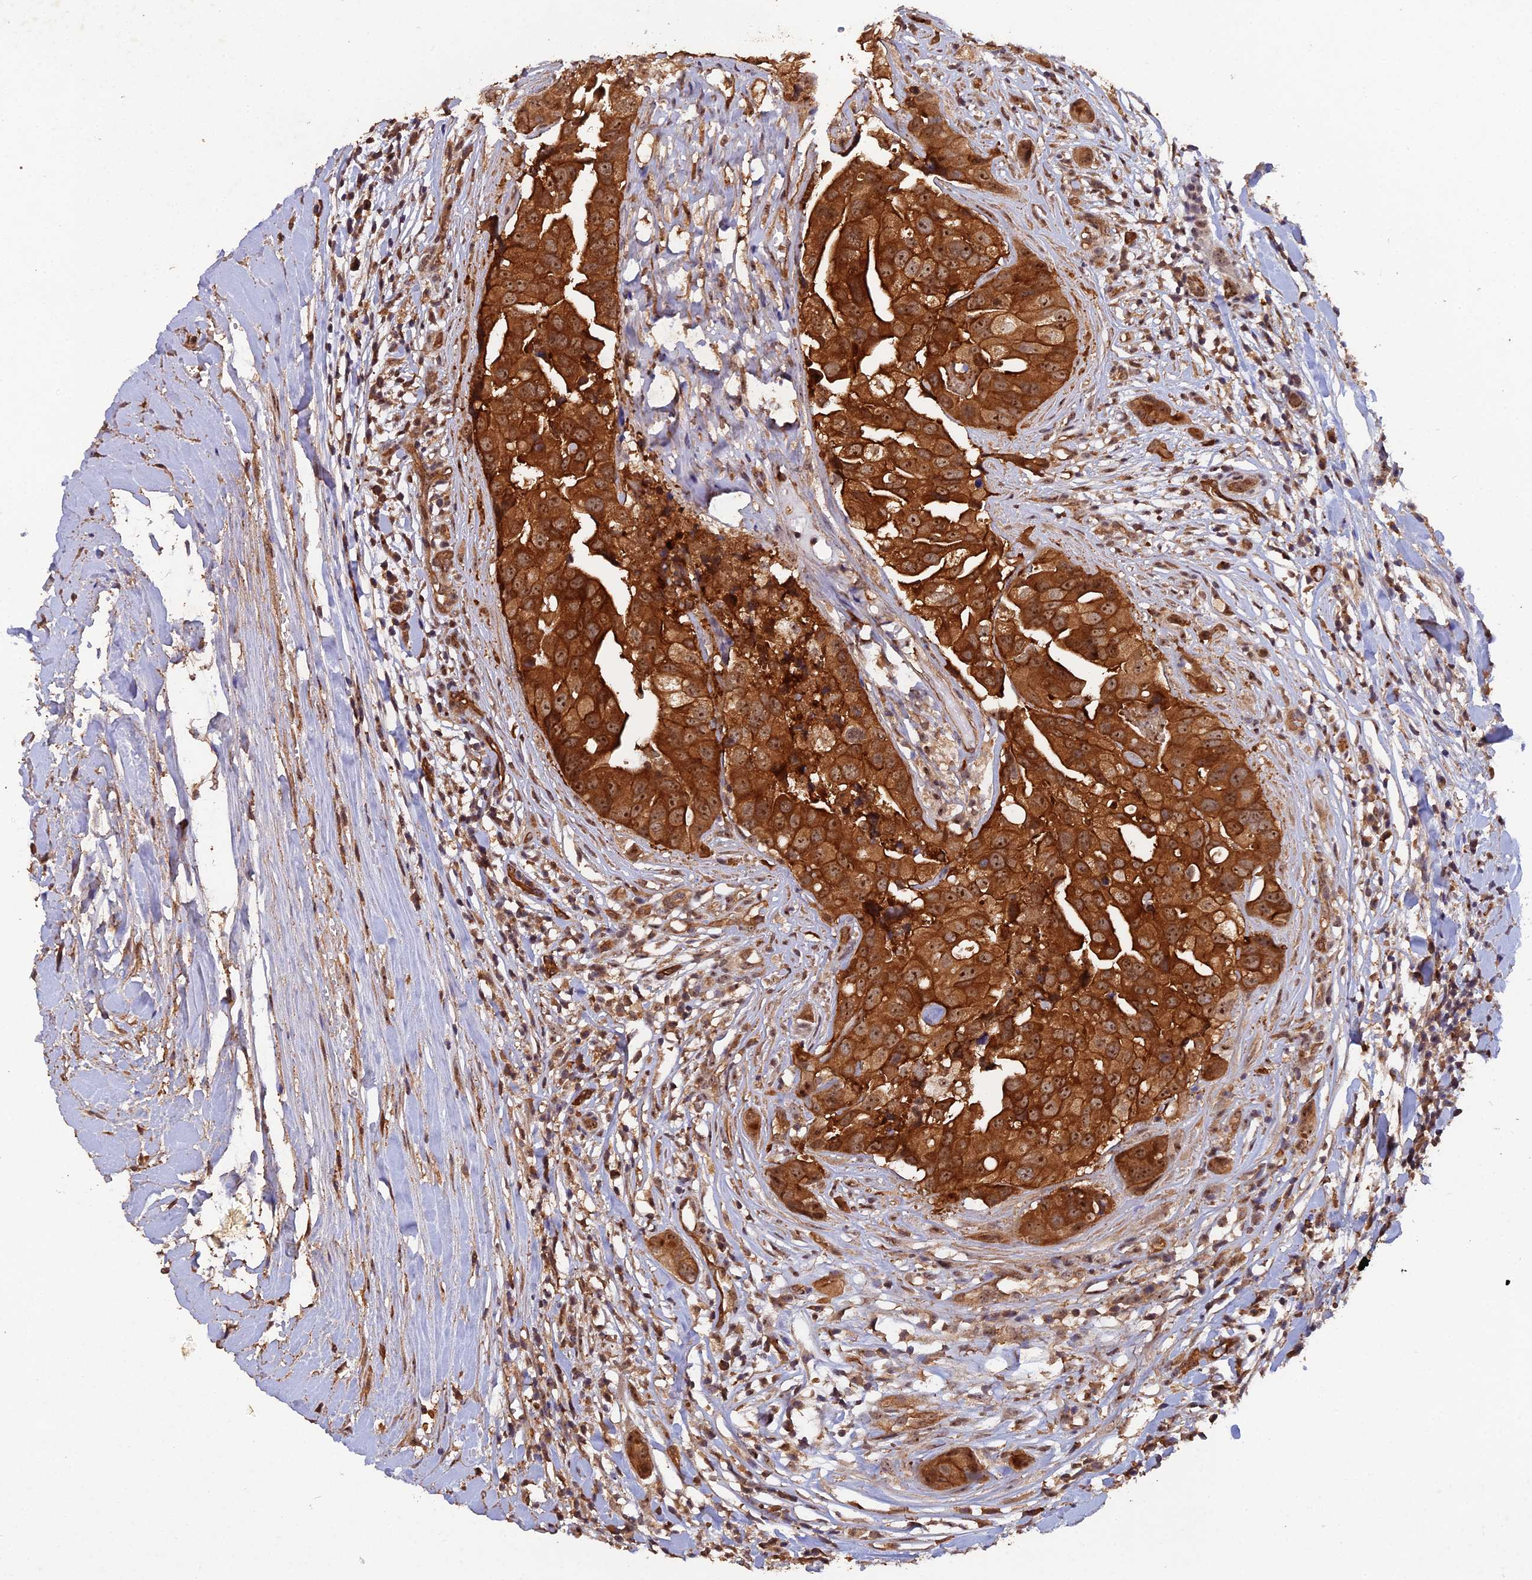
{"staining": {"intensity": "strong", "quantity": ">75%", "location": "cytoplasmic/membranous,nuclear"}, "tissue": "head and neck cancer", "cell_type": "Tumor cells", "image_type": "cancer", "snomed": [{"axis": "morphology", "description": "Adenocarcinoma, NOS"}, {"axis": "morphology", "description": "Adenocarcinoma, metastatic, NOS"}, {"axis": "topography", "description": "Head-Neck"}], "caption": "Human head and neck cancer (adenocarcinoma) stained for a protein (brown) exhibits strong cytoplasmic/membranous and nuclear positive positivity in approximately >75% of tumor cells.", "gene": "RALGAPA2", "patient": {"sex": "male", "age": 75}}